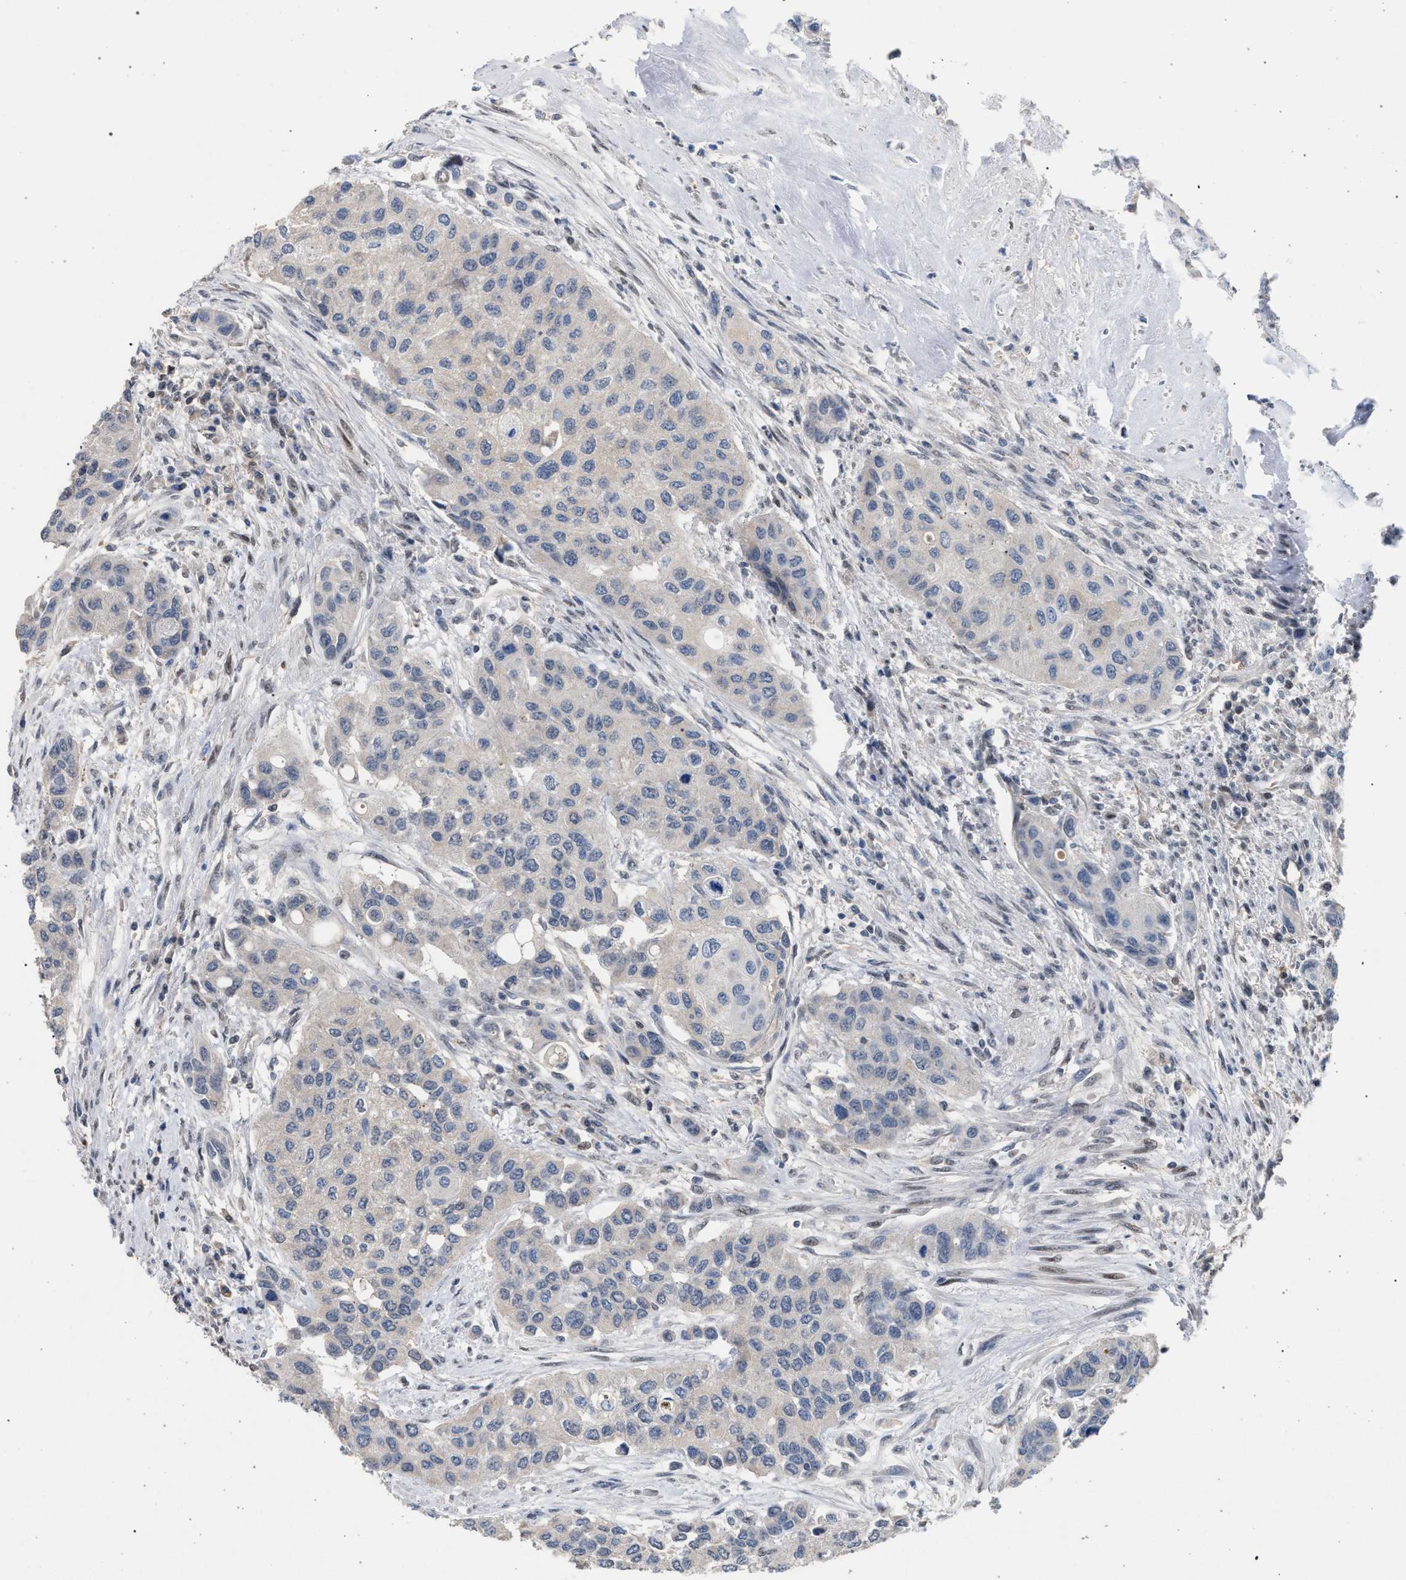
{"staining": {"intensity": "negative", "quantity": "none", "location": "none"}, "tissue": "urothelial cancer", "cell_type": "Tumor cells", "image_type": "cancer", "snomed": [{"axis": "morphology", "description": "Urothelial carcinoma, High grade"}, {"axis": "topography", "description": "Urinary bladder"}], "caption": "A micrograph of human urothelial carcinoma (high-grade) is negative for staining in tumor cells.", "gene": "TECPR1", "patient": {"sex": "female", "age": 56}}